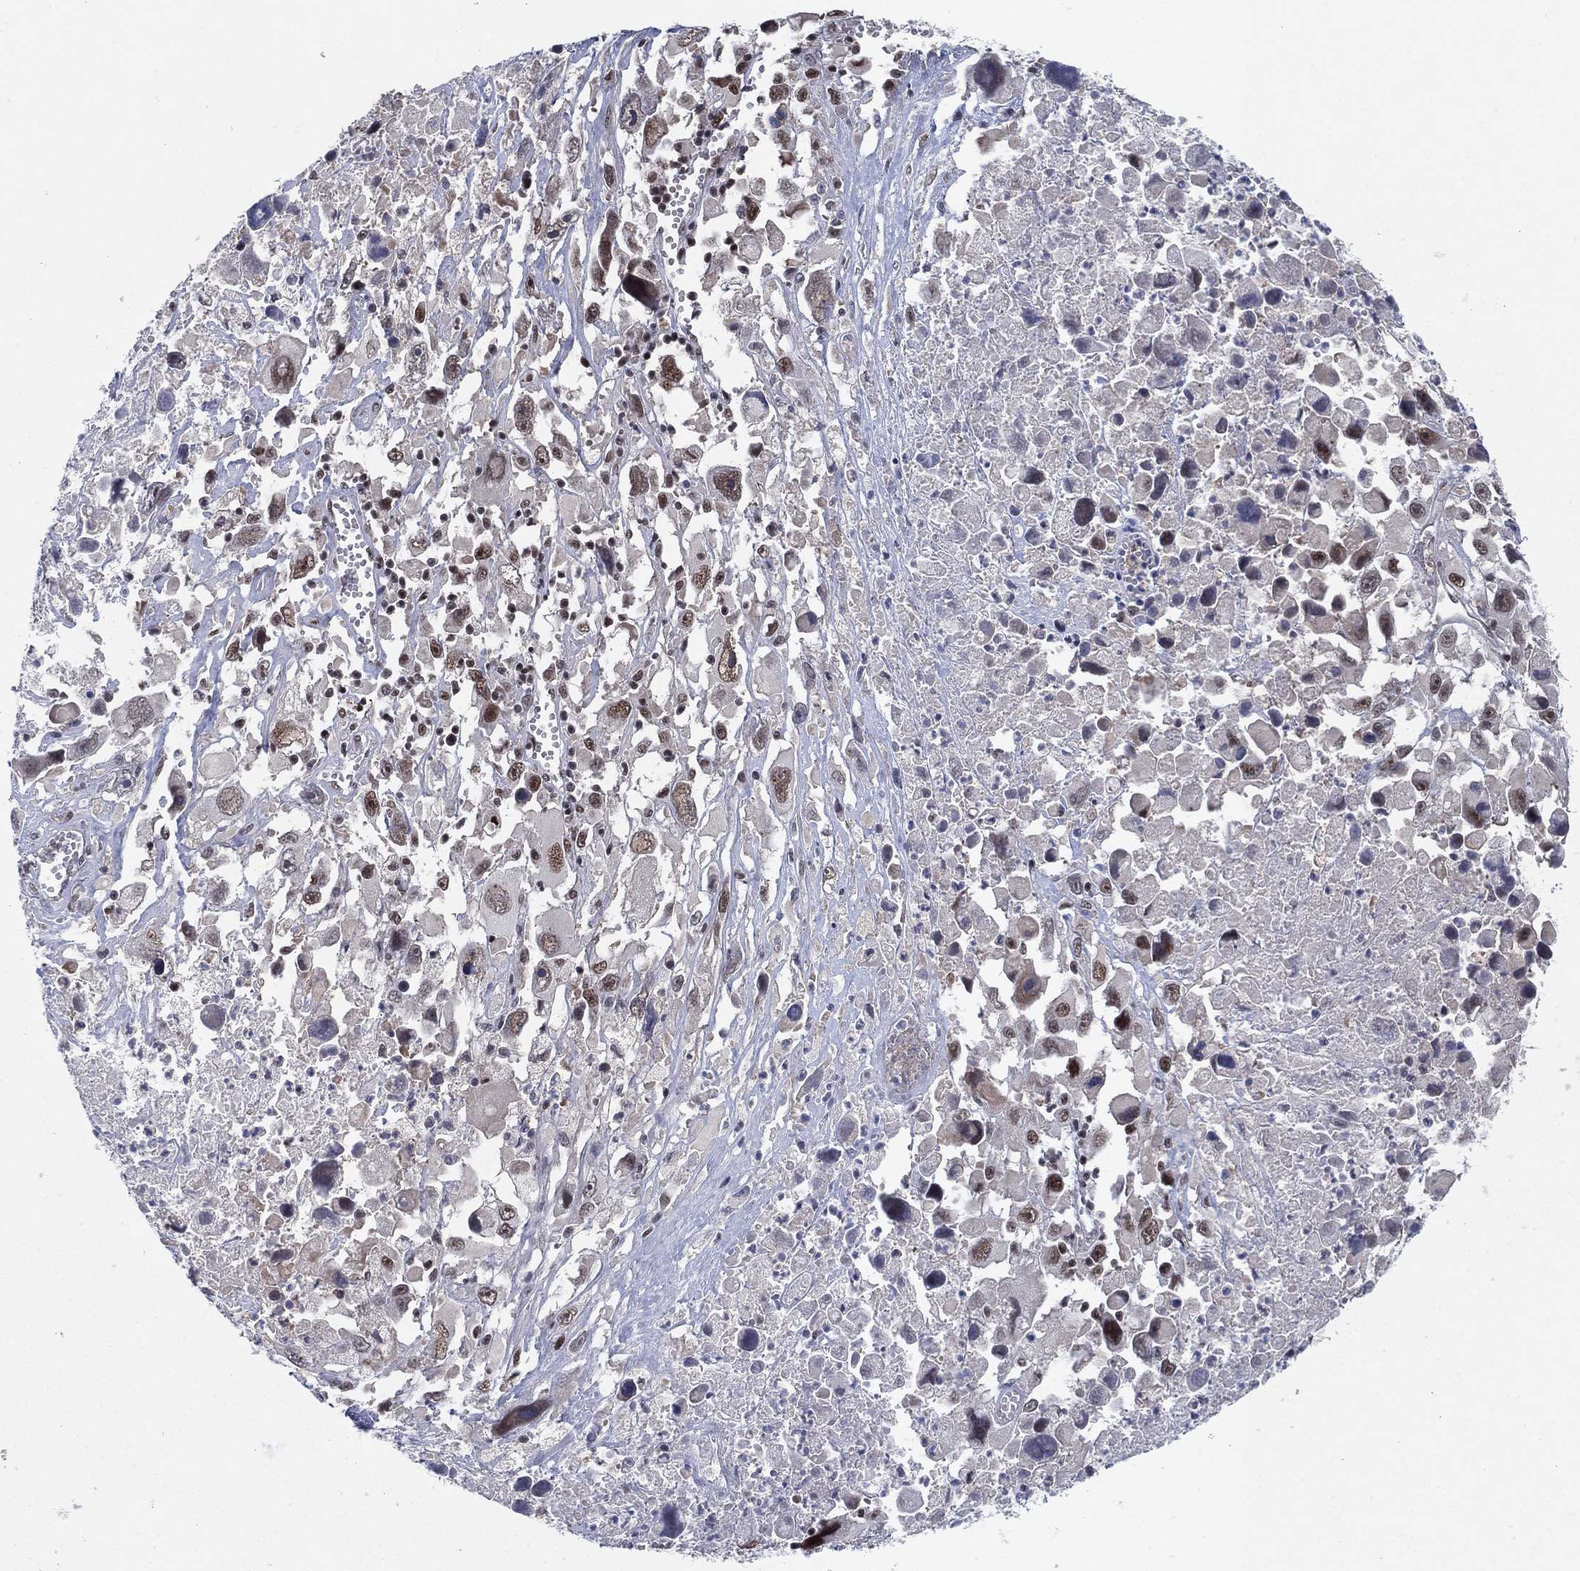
{"staining": {"intensity": "moderate", "quantity": "25%-75%", "location": "nuclear"}, "tissue": "melanoma", "cell_type": "Tumor cells", "image_type": "cancer", "snomed": [{"axis": "morphology", "description": "Malignant melanoma, Metastatic site"}, {"axis": "topography", "description": "Soft tissue"}], "caption": "This micrograph exhibits immunohistochemistry (IHC) staining of malignant melanoma (metastatic site), with medium moderate nuclear staining in about 25%-75% of tumor cells.", "gene": "DGCR8", "patient": {"sex": "male", "age": 50}}